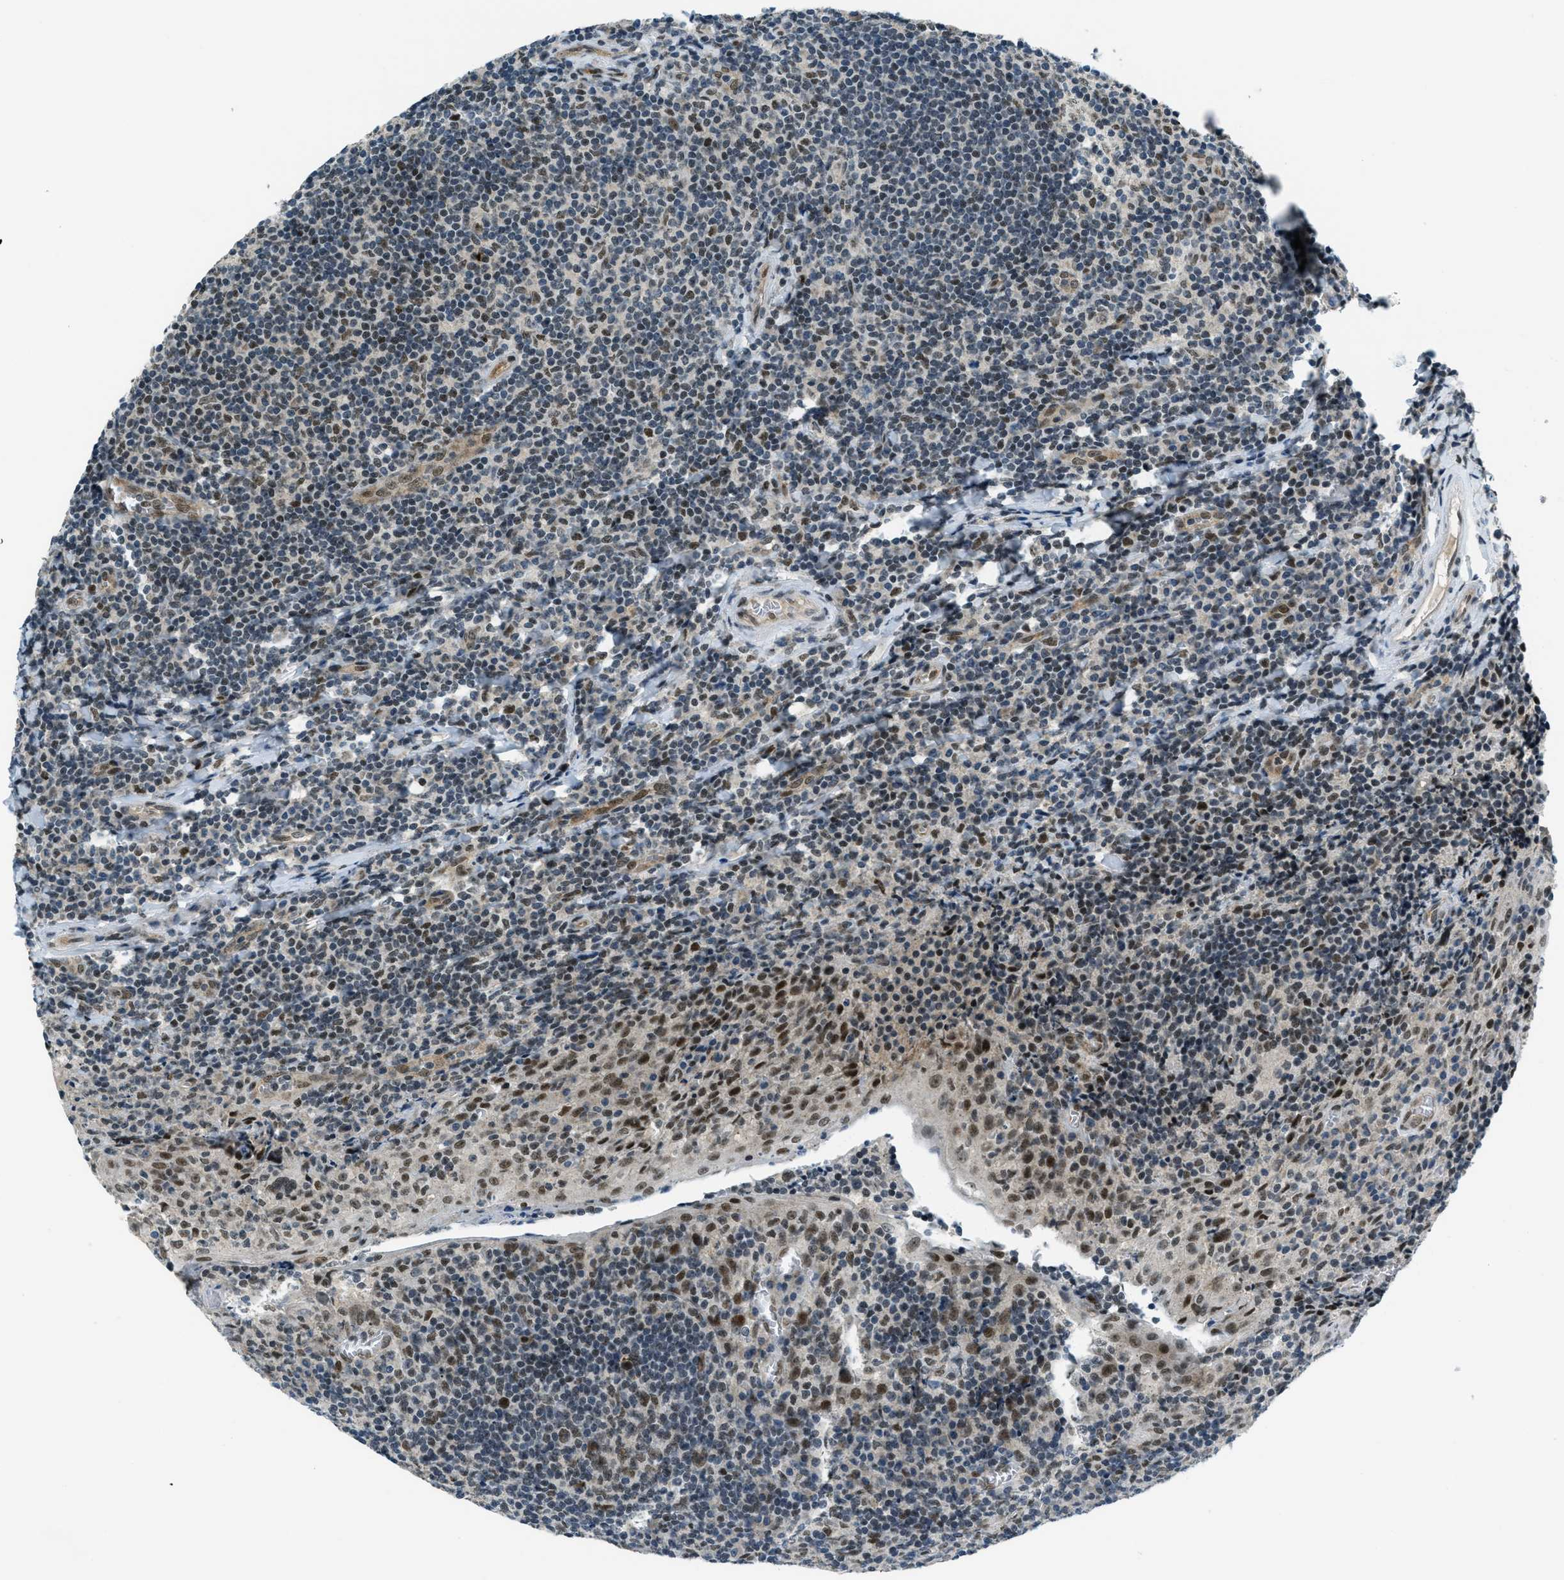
{"staining": {"intensity": "moderate", "quantity": "25%-75%", "location": "nuclear"}, "tissue": "tonsil", "cell_type": "Germinal center cells", "image_type": "normal", "snomed": [{"axis": "morphology", "description": "Normal tissue, NOS"}, {"axis": "topography", "description": "Tonsil"}], "caption": "Immunohistochemical staining of benign tonsil demonstrates 25%-75% levels of moderate nuclear protein expression in about 25%-75% of germinal center cells.", "gene": "KLF6", "patient": {"sex": "male", "age": 37}}